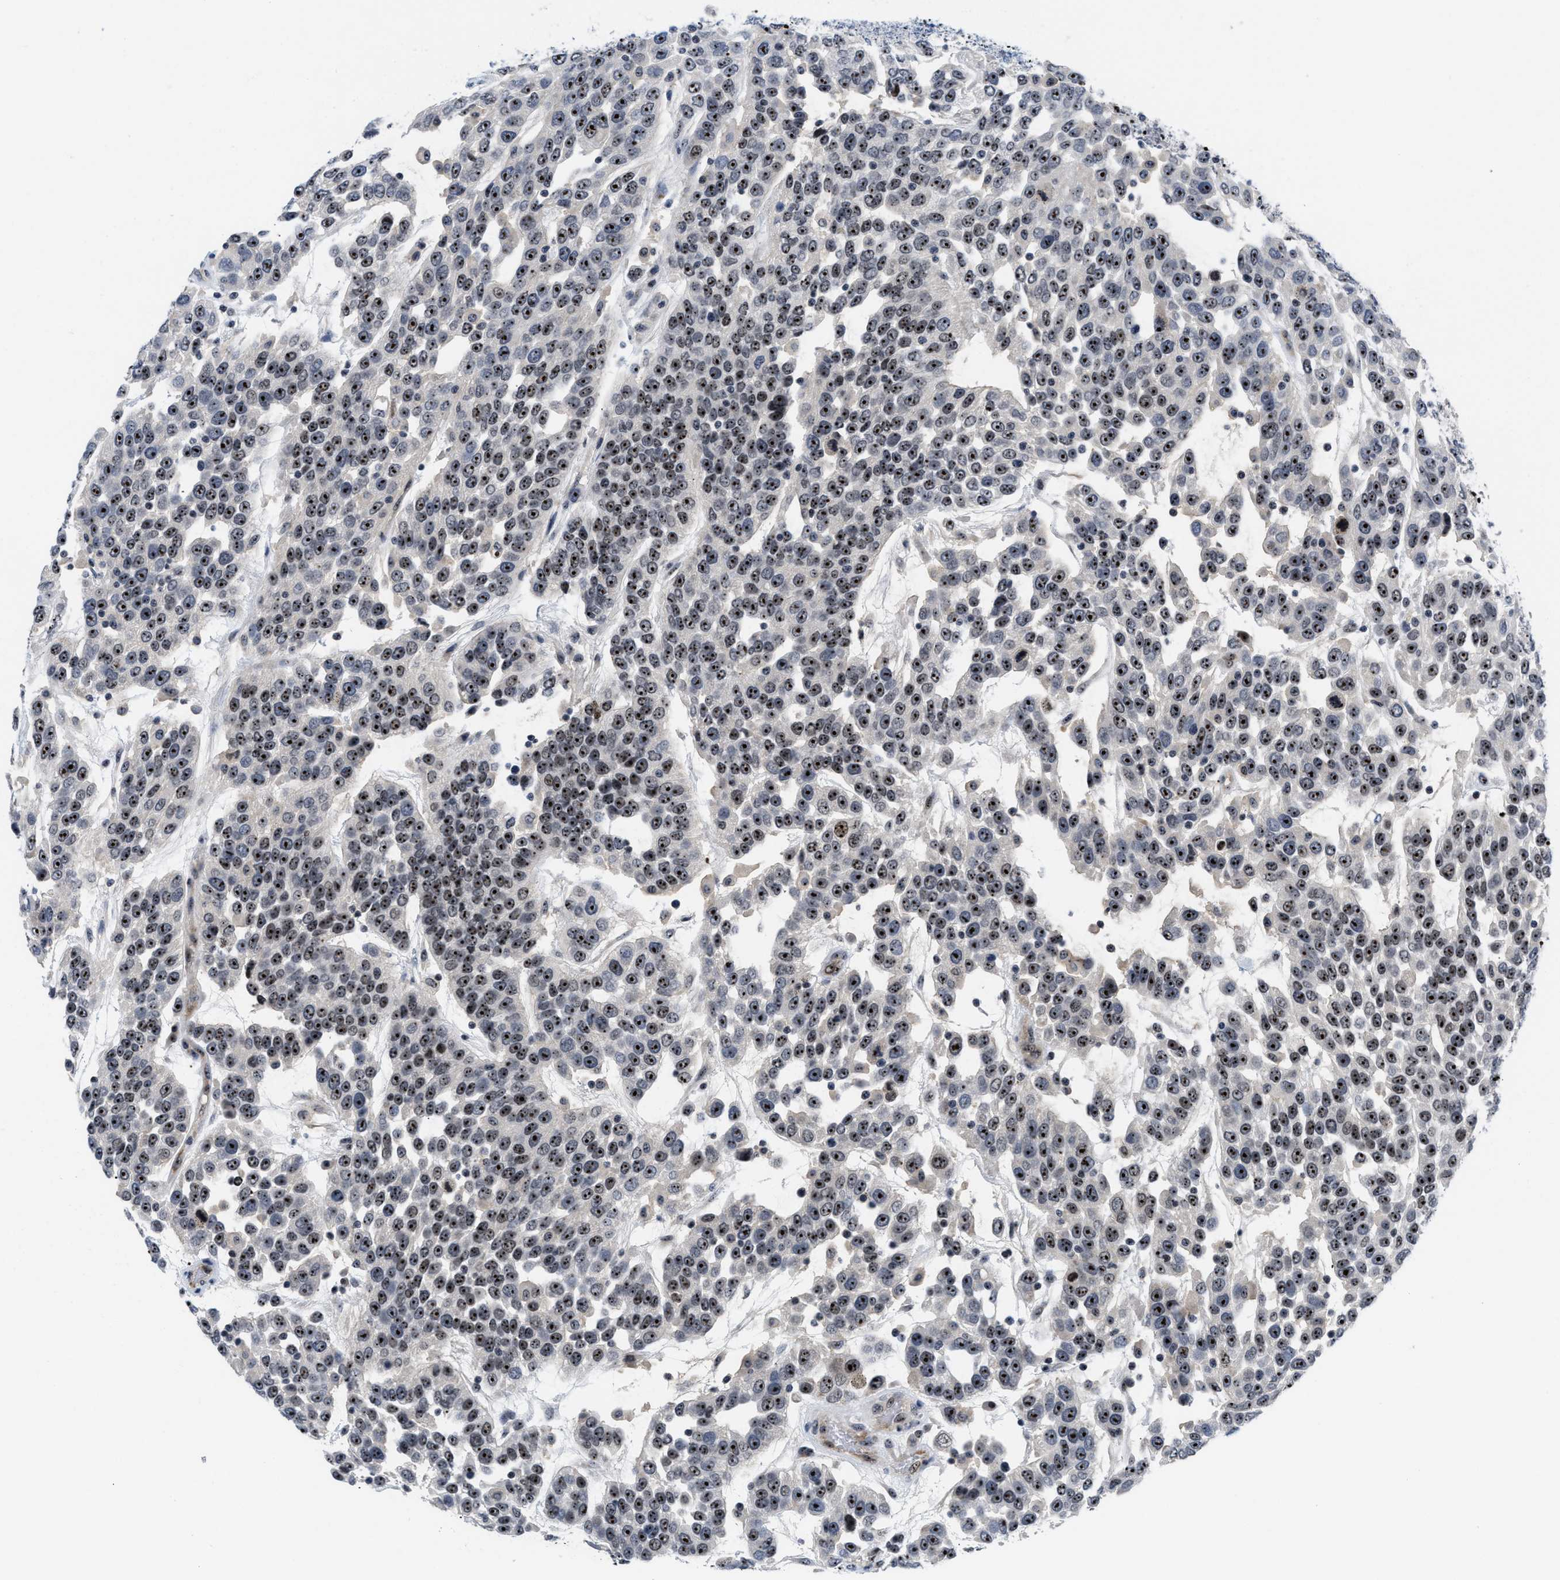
{"staining": {"intensity": "strong", "quantity": ">75%", "location": "nuclear"}, "tissue": "urothelial cancer", "cell_type": "Tumor cells", "image_type": "cancer", "snomed": [{"axis": "morphology", "description": "Urothelial carcinoma, High grade"}, {"axis": "topography", "description": "Urinary bladder"}], "caption": "Protein staining shows strong nuclear expression in approximately >75% of tumor cells in urothelial cancer.", "gene": "NOP58", "patient": {"sex": "female", "age": 80}}